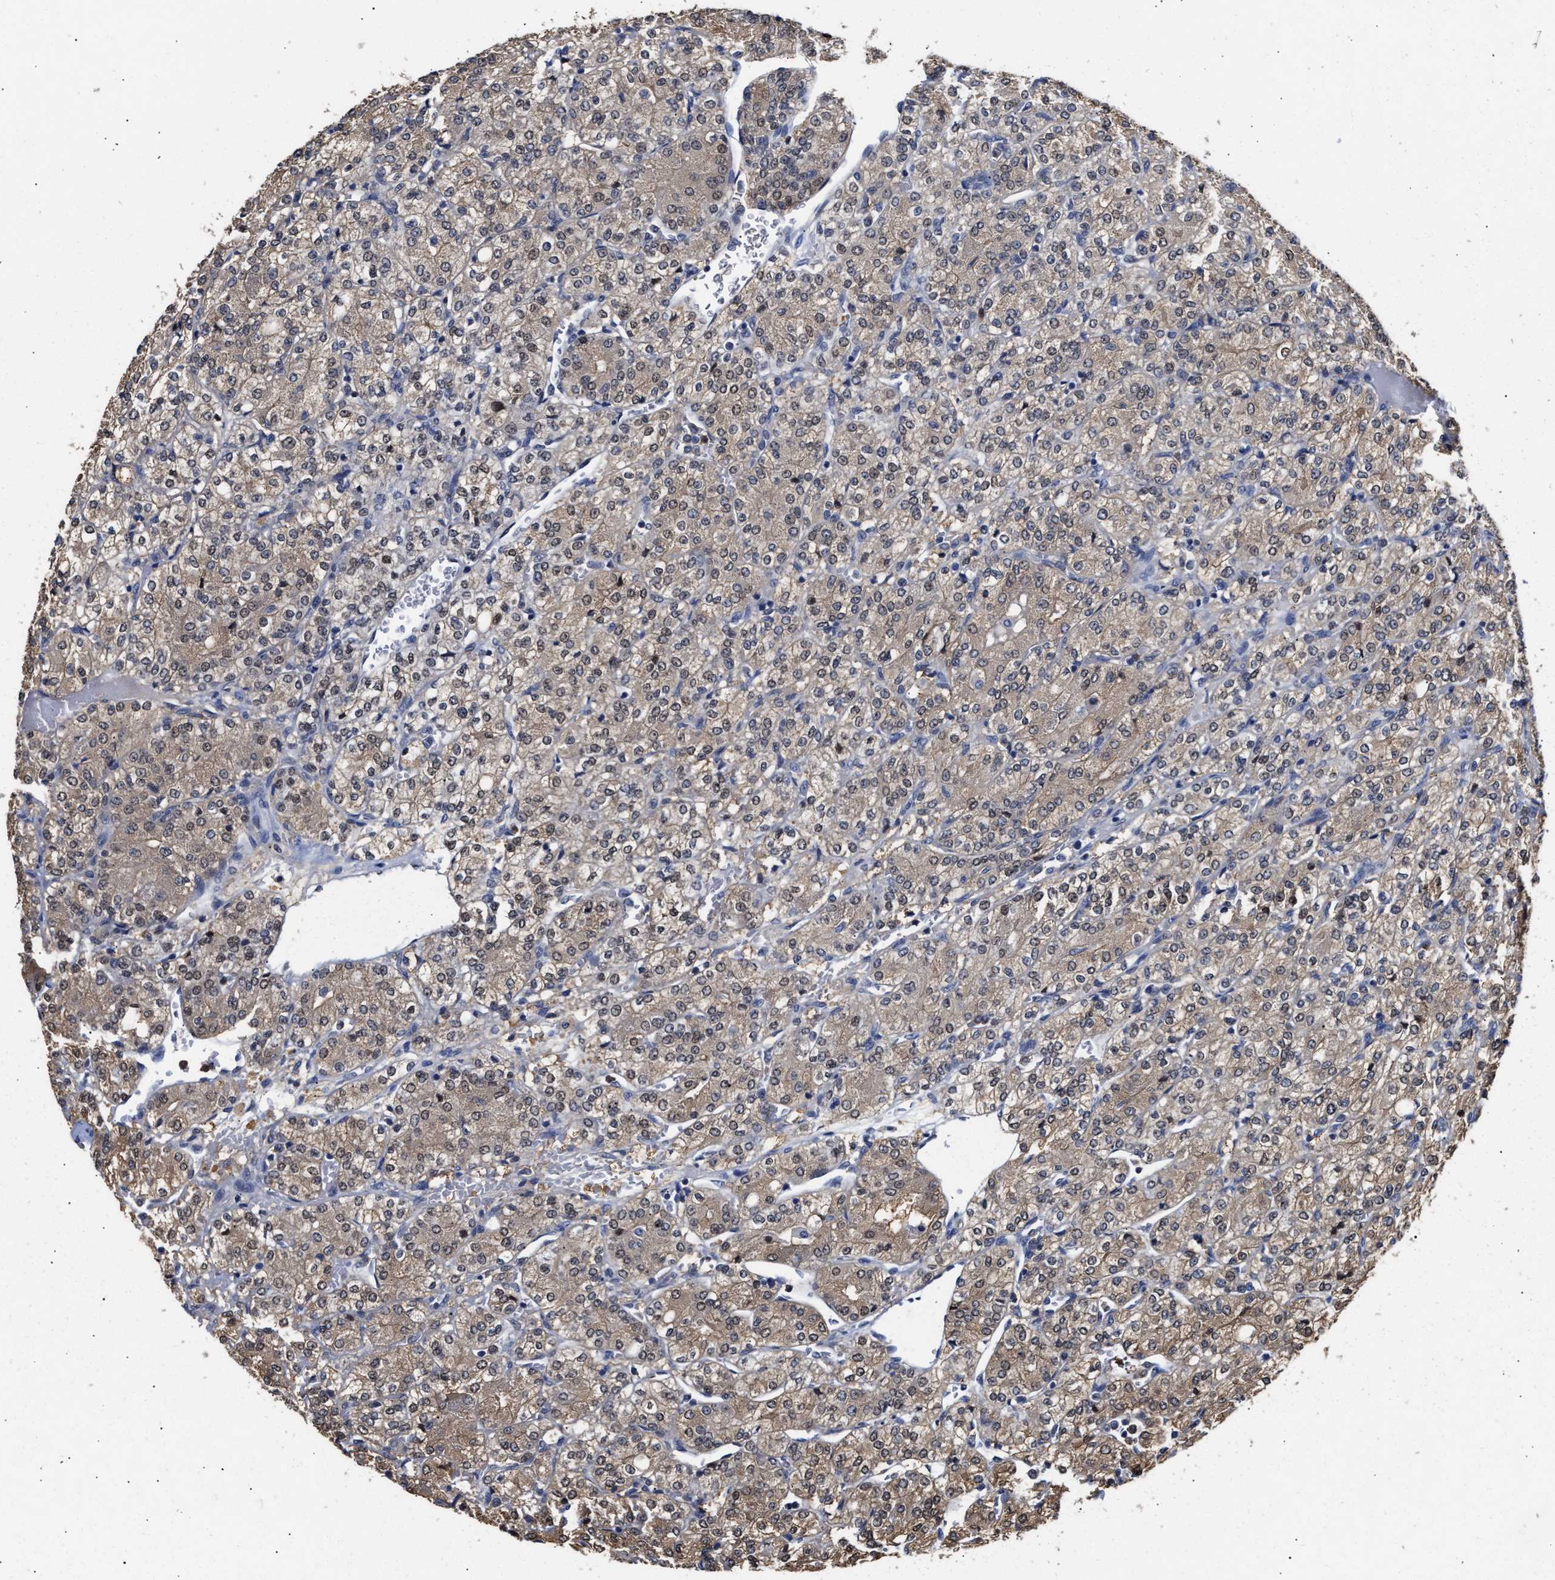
{"staining": {"intensity": "weak", "quantity": ">75%", "location": "cytoplasmic/membranous"}, "tissue": "renal cancer", "cell_type": "Tumor cells", "image_type": "cancer", "snomed": [{"axis": "morphology", "description": "Adenocarcinoma, NOS"}, {"axis": "topography", "description": "Kidney"}], "caption": "Tumor cells exhibit low levels of weak cytoplasmic/membranous expression in about >75% of cells in renal cancer (adenocarcinoma).", "gene": "KLHDC1", "patient": {"sex": "male", "age": 77}}